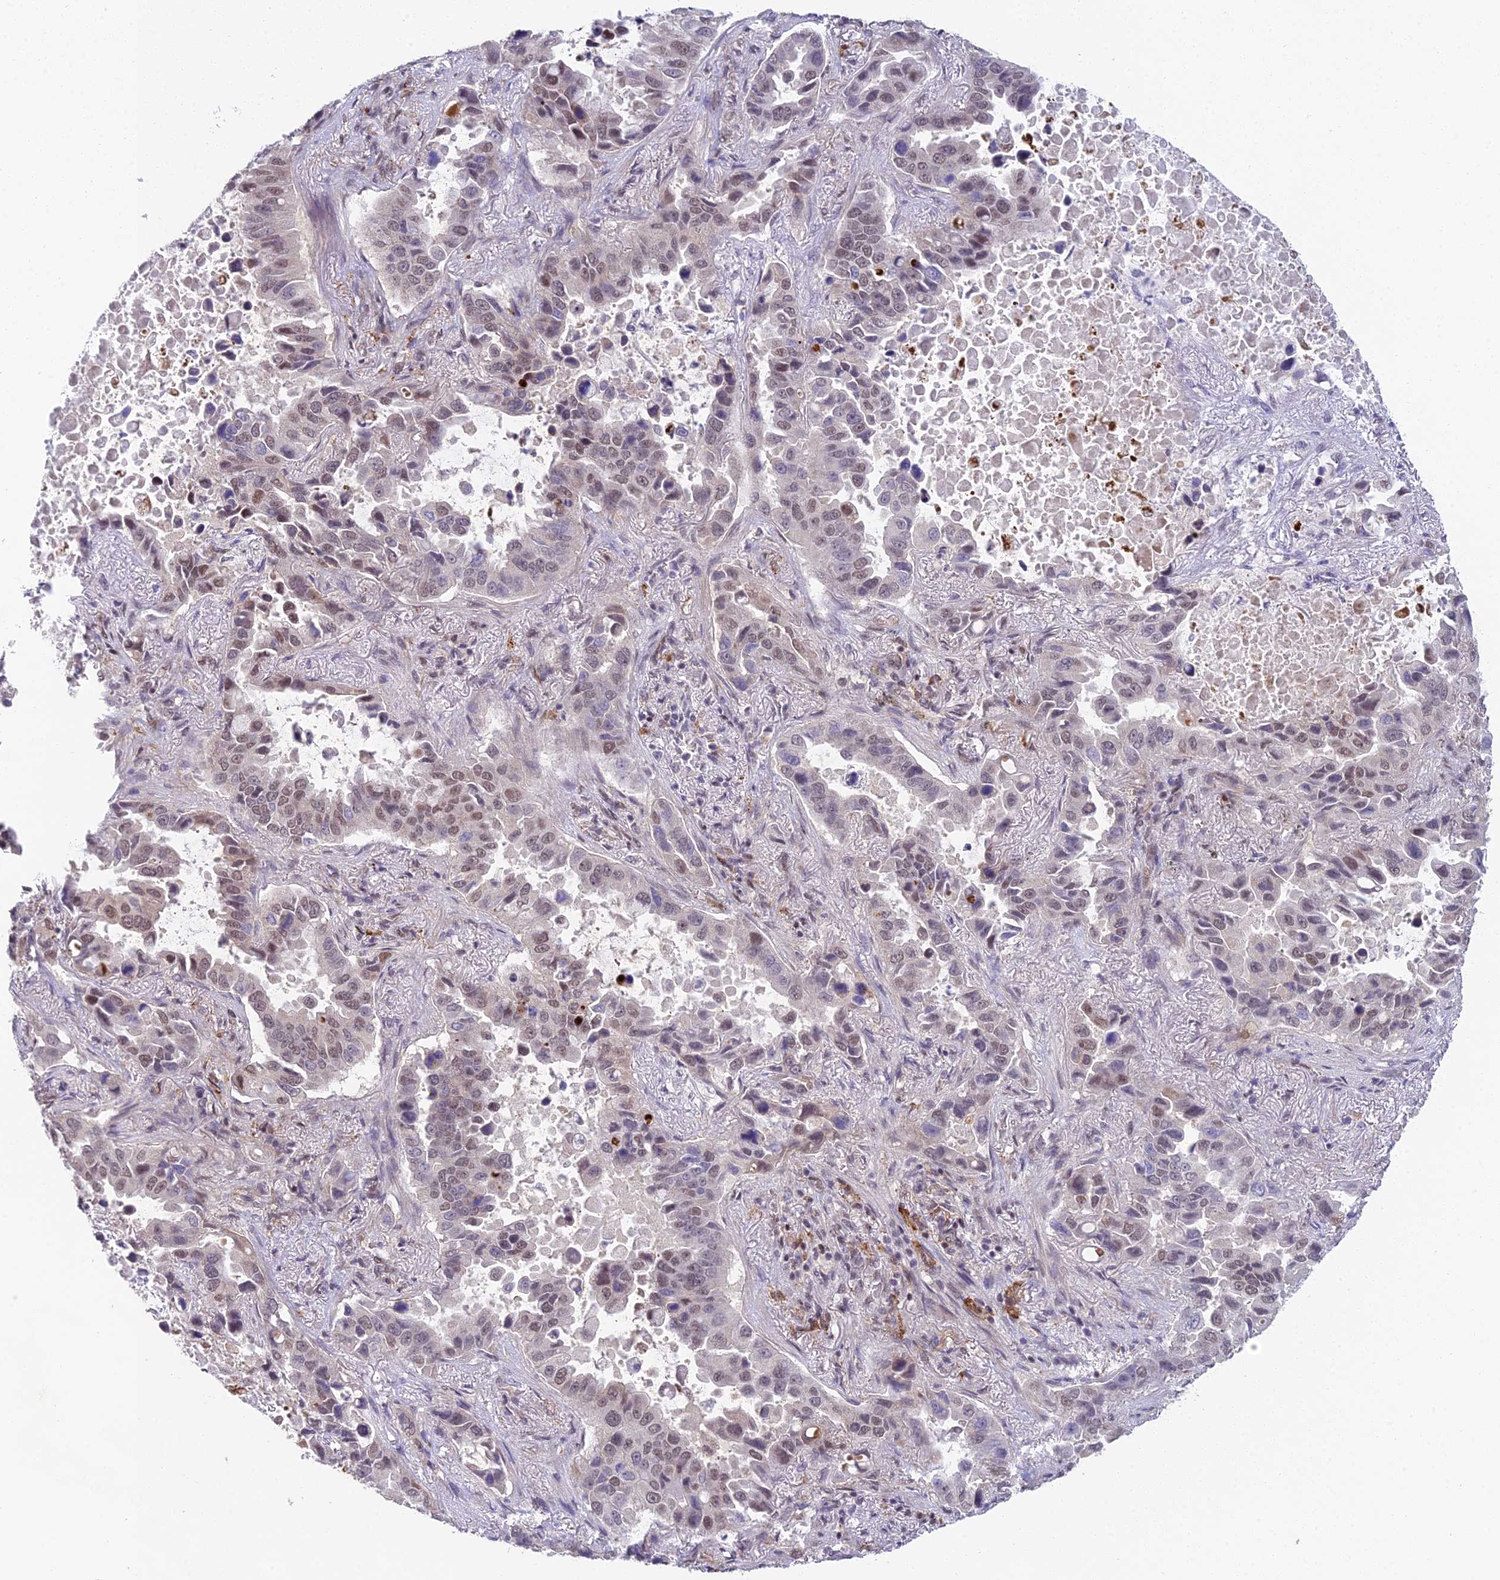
{"staining": {"intensity": "weak", "quantity": ">75%", "location": "nuclear"}, "tissue": "lung cancer", "cell_type": "Tumor cells", "image_type": "cancer", "snomed": [{"axis": "morphology", "description": "Adenocarcinoma, NOS"}, {"axis": "topography", "description": "Lung"}], "caption": "Tumor cells reveal low levels of weak nuclear staining in approximately >75% of cells in human lung cancer.", "gene": "ABHD17A", "patient": {"sex": "male", "age": 64}}